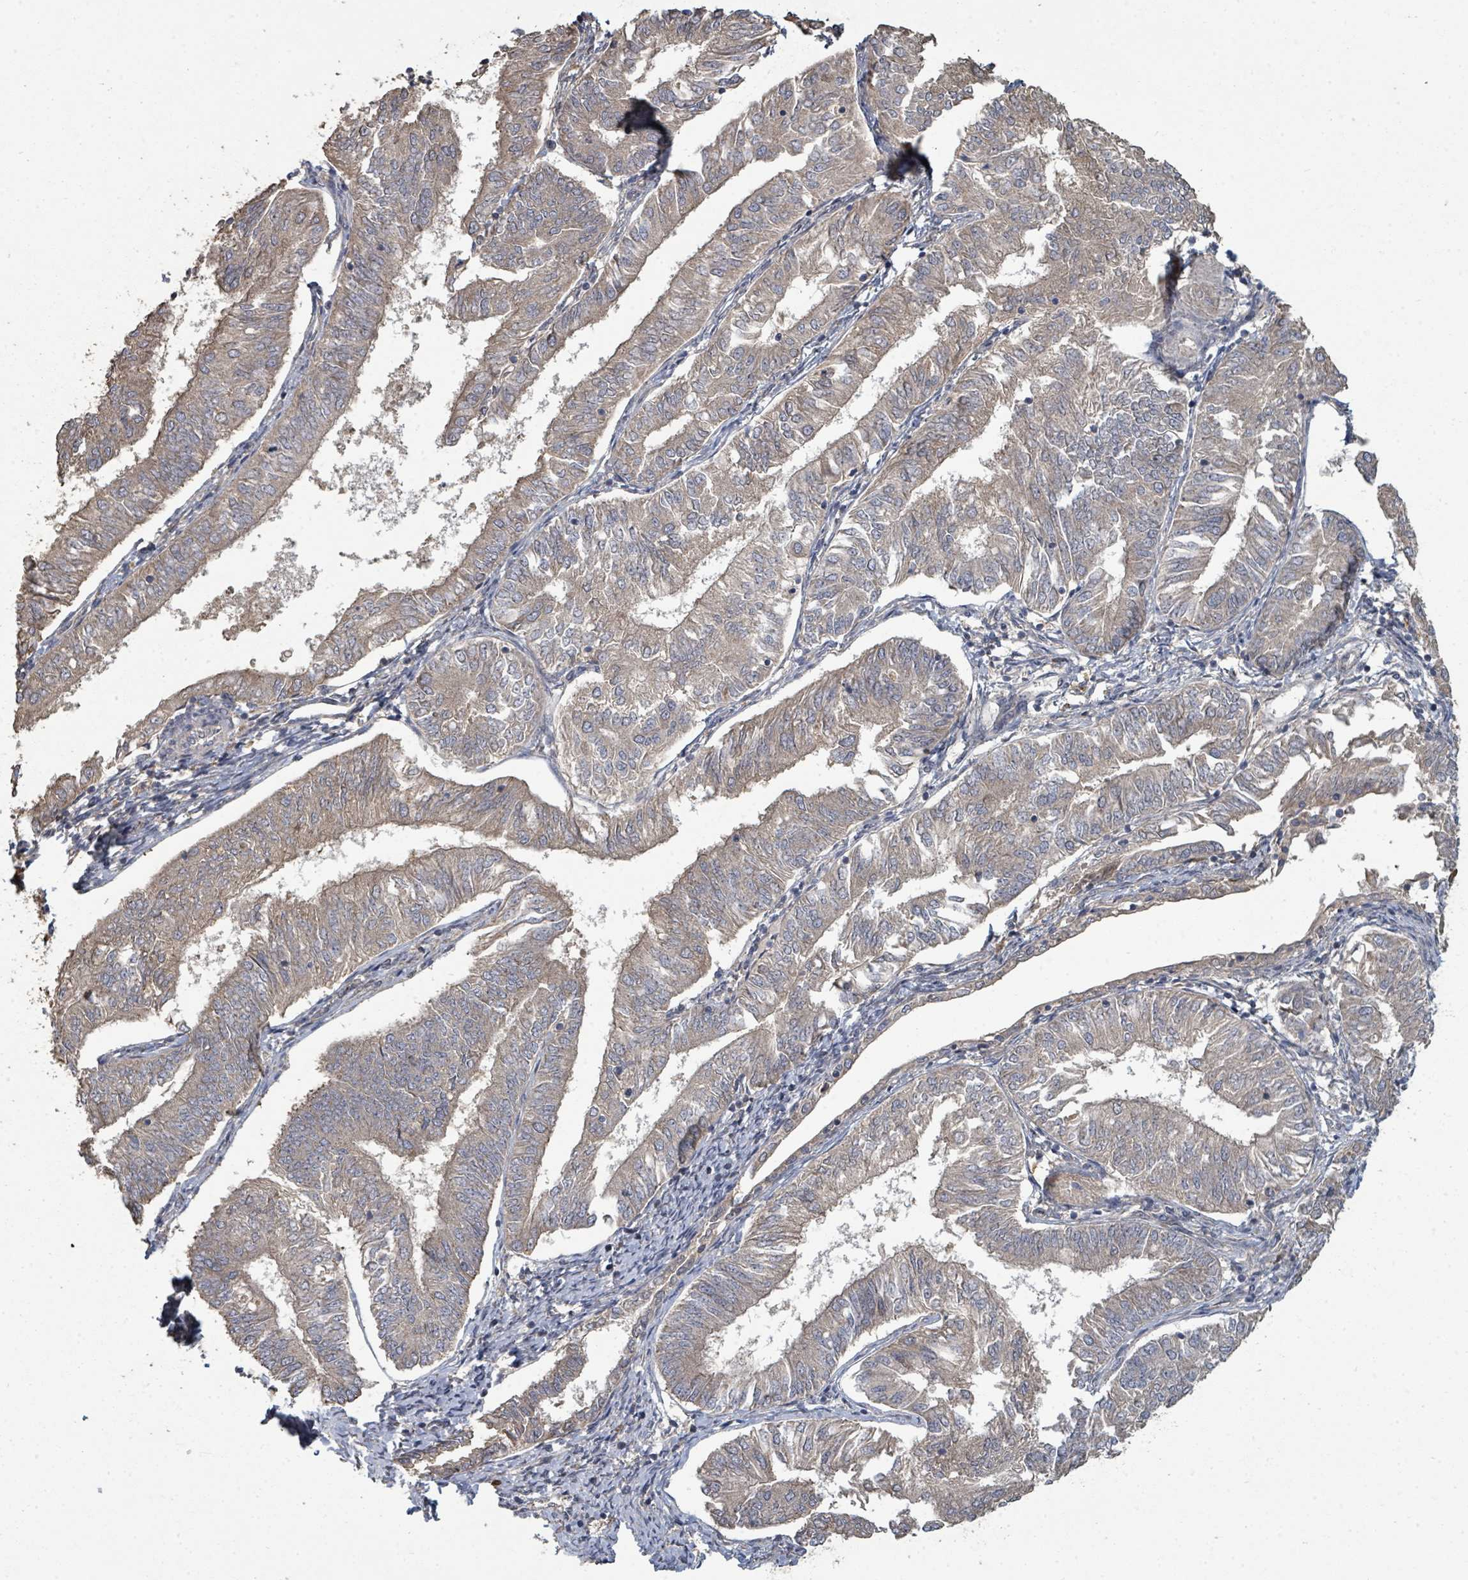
{"staining": {"intensity": "weak", "quantity": ">75%", "location": "cytoplasmic/membranous"}, "tissue": "endometrial cancer", "cell_type": "Tumor cells", "image_type": "cancer", "snomed": [{"axis": "morphology", "description": "Adenocarcinoma, NOS"}, {"axis": "topography", "description": "Endometrium"}], "caption": "Tumor cells exhibit weak cytoplasmic/membranous positivity in approximately >75% of cells in adenocarcinoma (endometrial).", "gene": "WDFY1", "patient": {"sex": "female", "age": 58}}